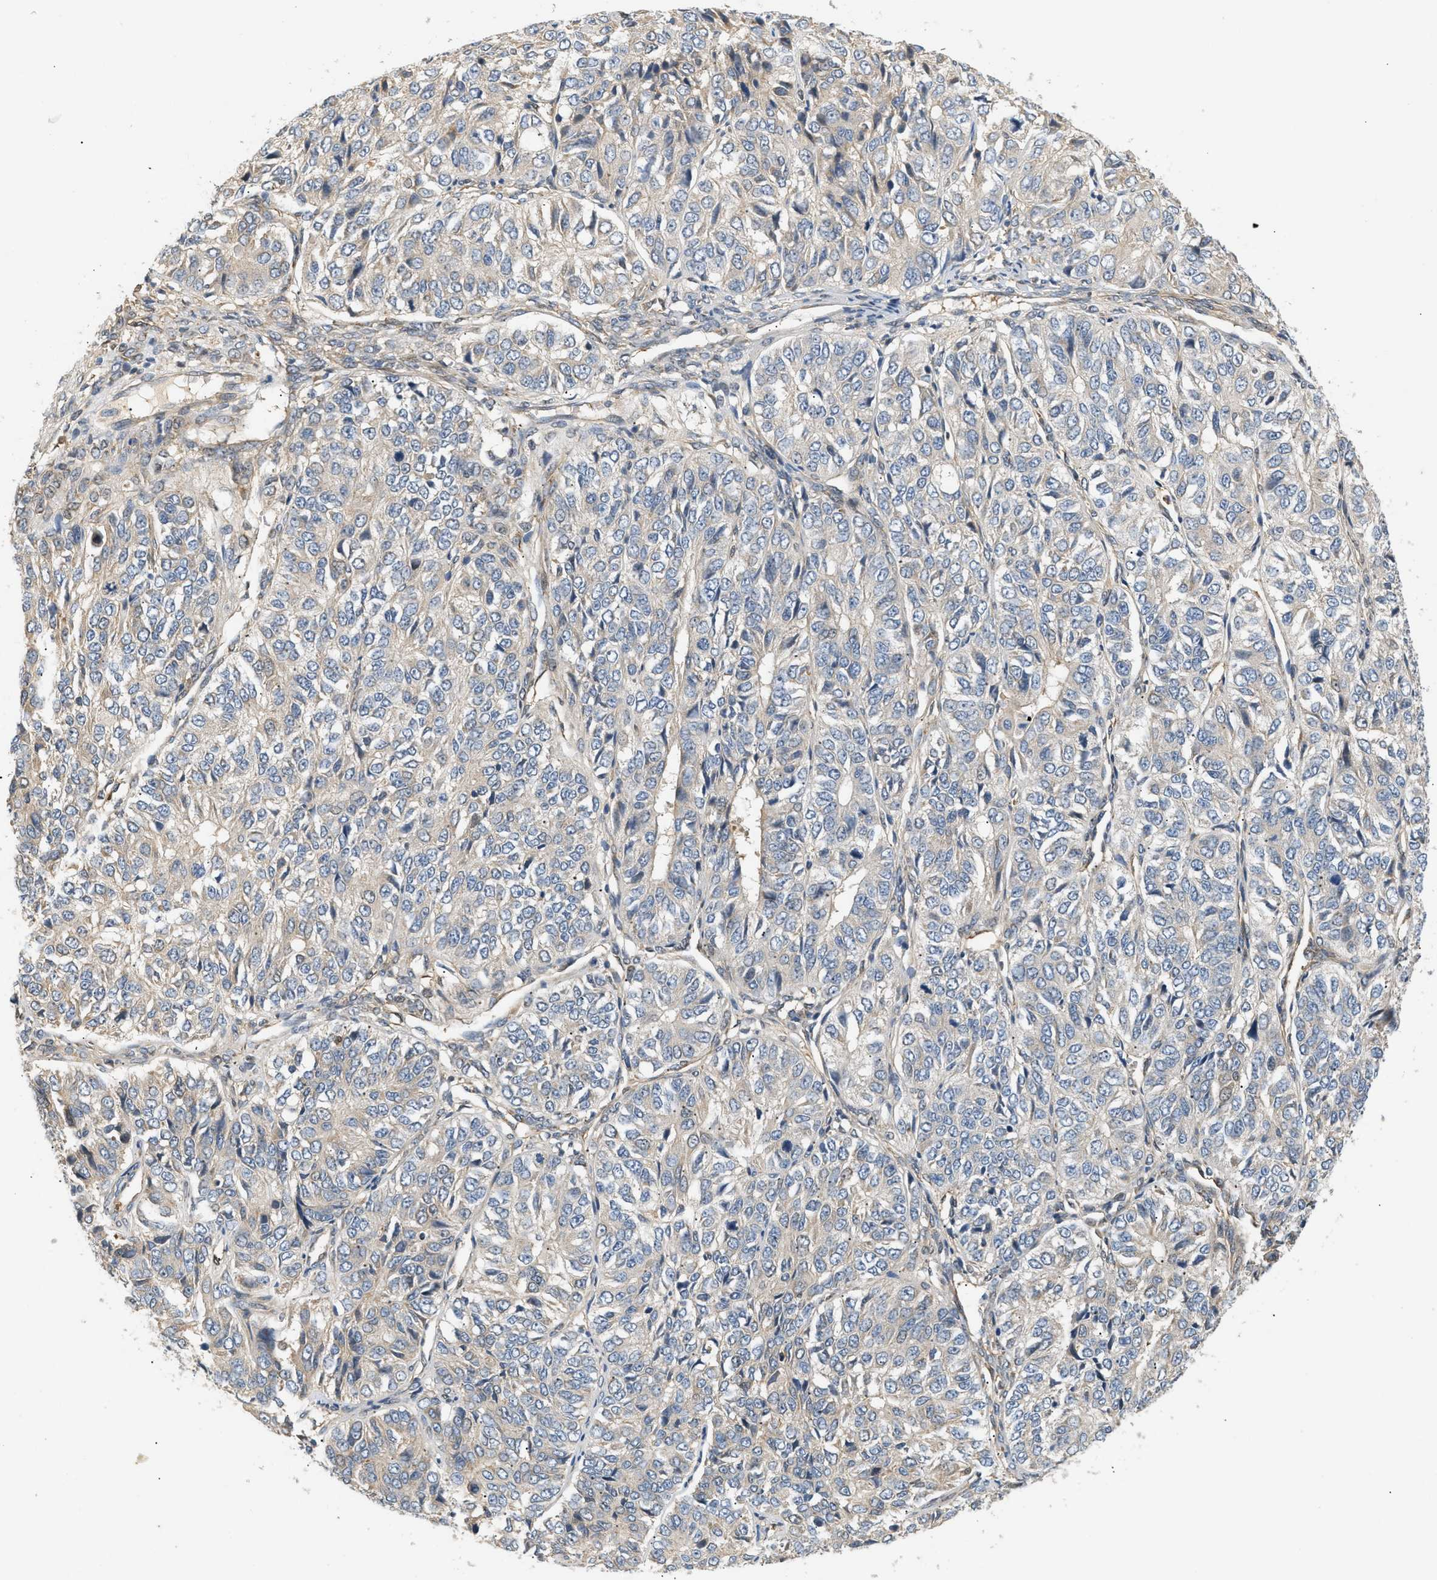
{"staining": {"intensity": "weak", "quantity": "25%-75%", "location": "cytoplasmic/membranous"}, "tissue": "ovarian cancer", "cell_type": "Tumor cells", "image_type": "cancer", "snomed": [{"axis": "morphology", "description": "Carcinoma, endometroid"}, {"axis": "topography", "description": "Ovary"}], "caption": "Immunohistochemical staining of endometroid carcinoma (ovarian) displays low levels of weak cytoplasmic/membranous protein staining in approximately 25%-75% of tumor cells.", "gene": "FARS2", "patient": {"sex": "female", "age": 51}}